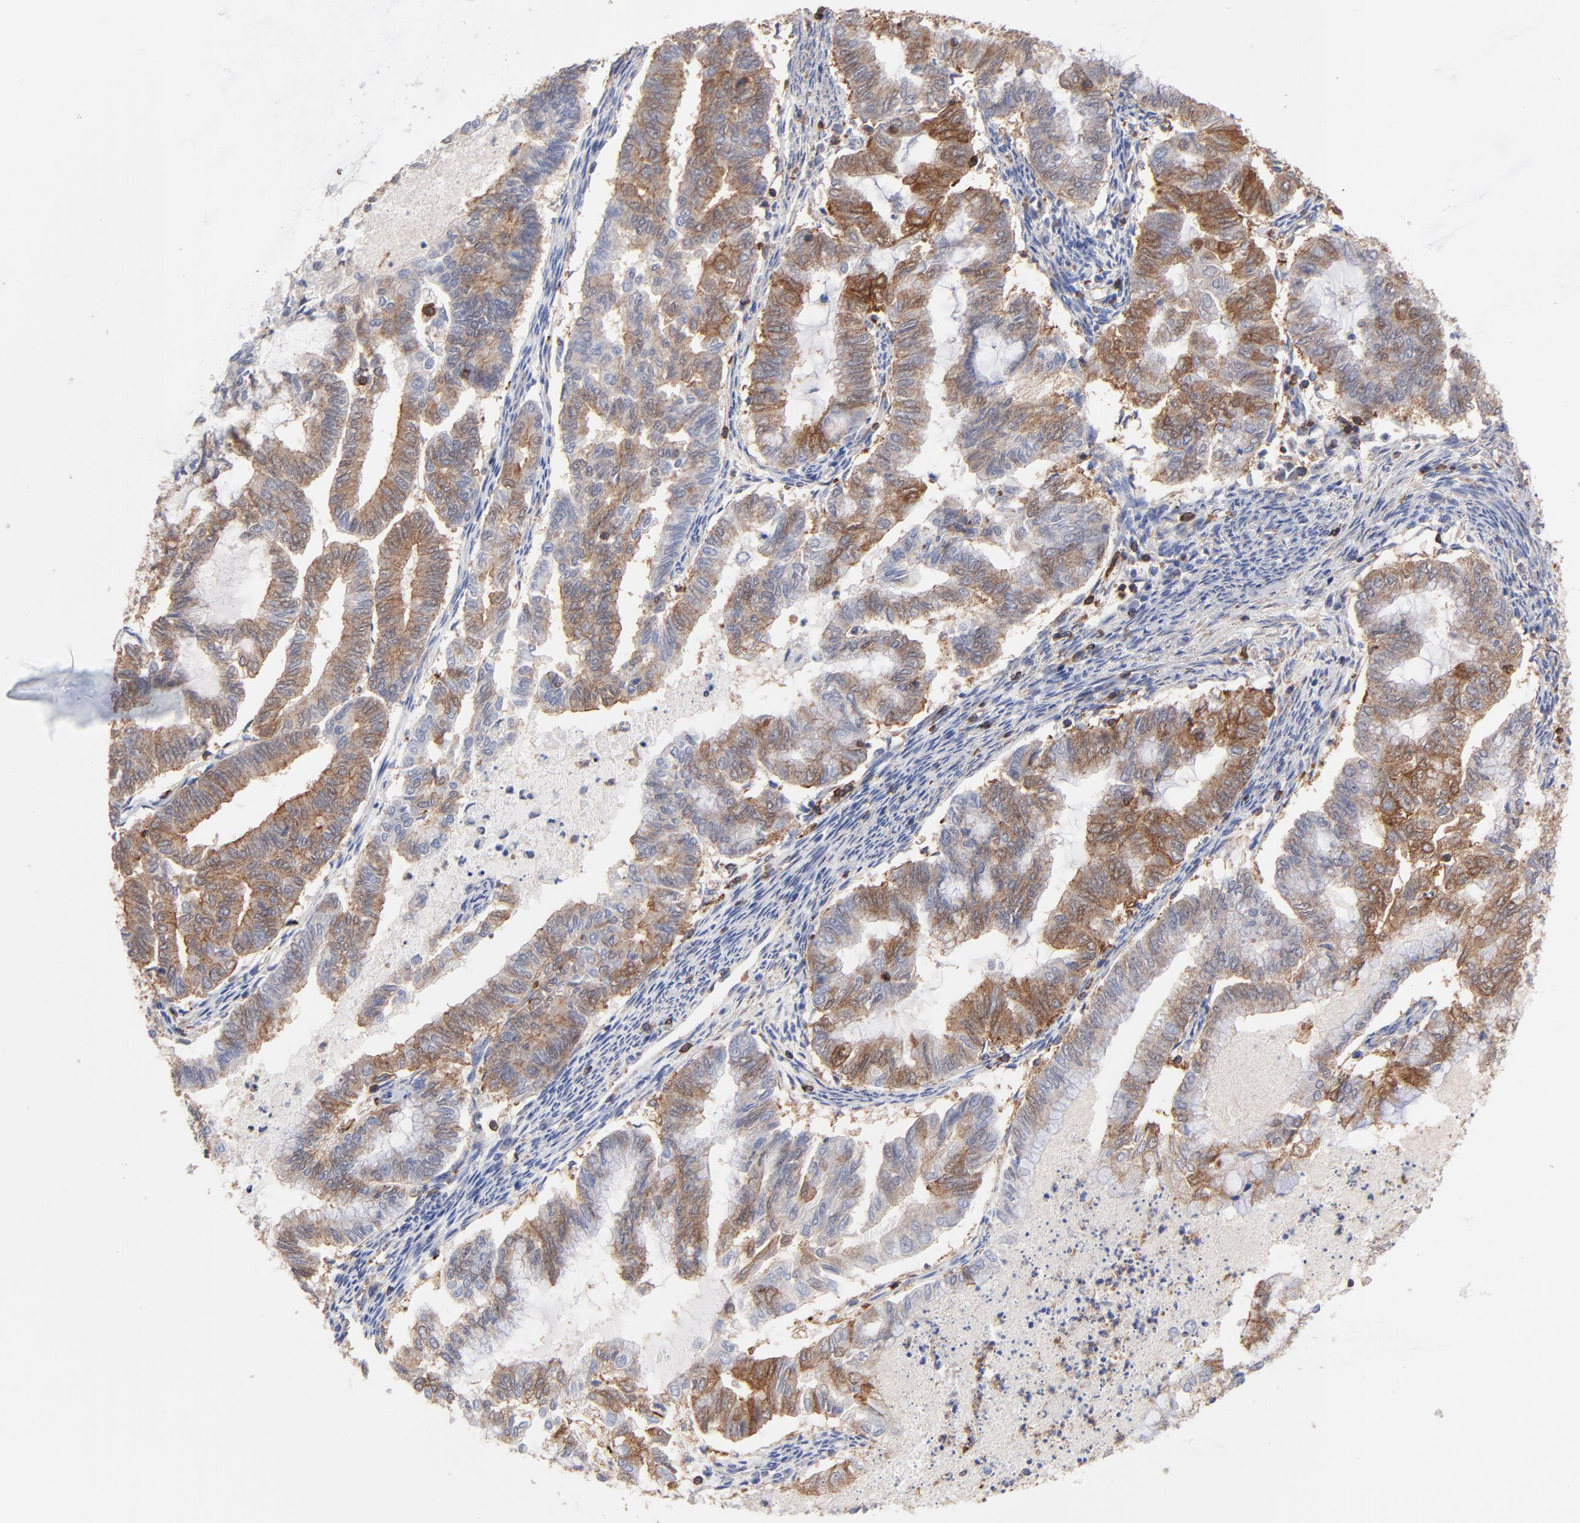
{"staining": {"intensity": "moderate", "quantity": "25%-75%", "location": "cytoplasmic/membranous"}, "tissue": "endometrial cancer", "cell_type": "Tumor cells", "image_type": "cancer", "snomed": [{"axis": "morphology", "description": "Adenocarcinoma, NOS"}, {"axis": "topography", "description": "Endometrium"}], "caption": "Immunohistochemical staining of human adenocarcinoma (endometrial) displays medium levels of moderate cytoplasmic/membranous expression in about 25%-75% of tumor cells. The staining was performed using DAB to visualize the protein expression in brown, while the nuclei were stained in blue with hematoxylin (Magnification: 20x).", "gene": "ASL", "patient": {"sex": "female", "age": 79}}